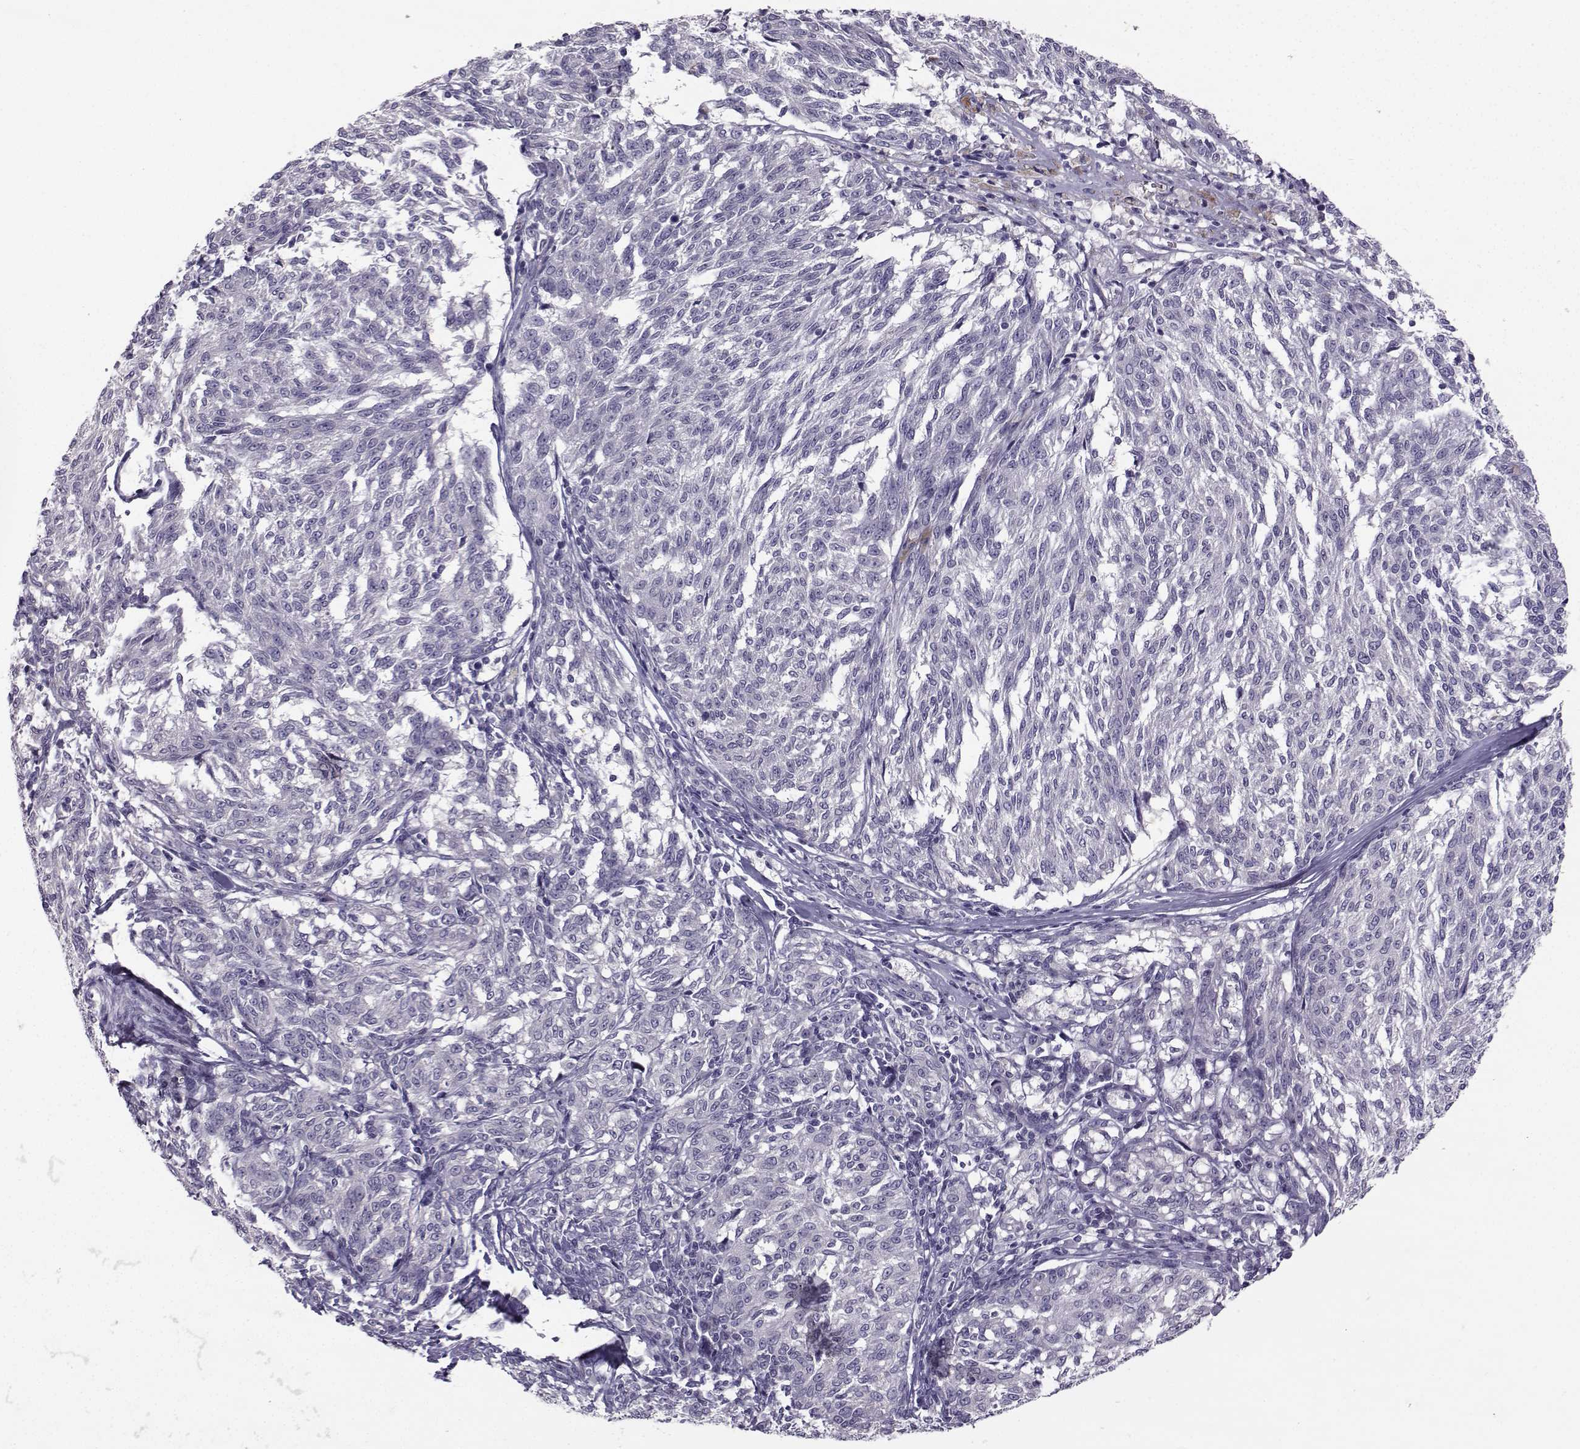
{"staining": {"intensity": "negative", "quantity": "none", "location": "none"}, "tissue": "melanoma", "cell_type": "Tumor cells", "image_type": "cancer", "snomed": [{"axis": "morphology", "description": "Malignant melanoma, NOS"}, {"axis": "topography", "description": "Skin"}], "caption": "Human malignant melanoma stained for a protein using immunohistochemistry (IHC) demonstrates no positivity in tumor cells.", "gene": "FCAMR", "patient": {"sex": "female", "age": 72}}